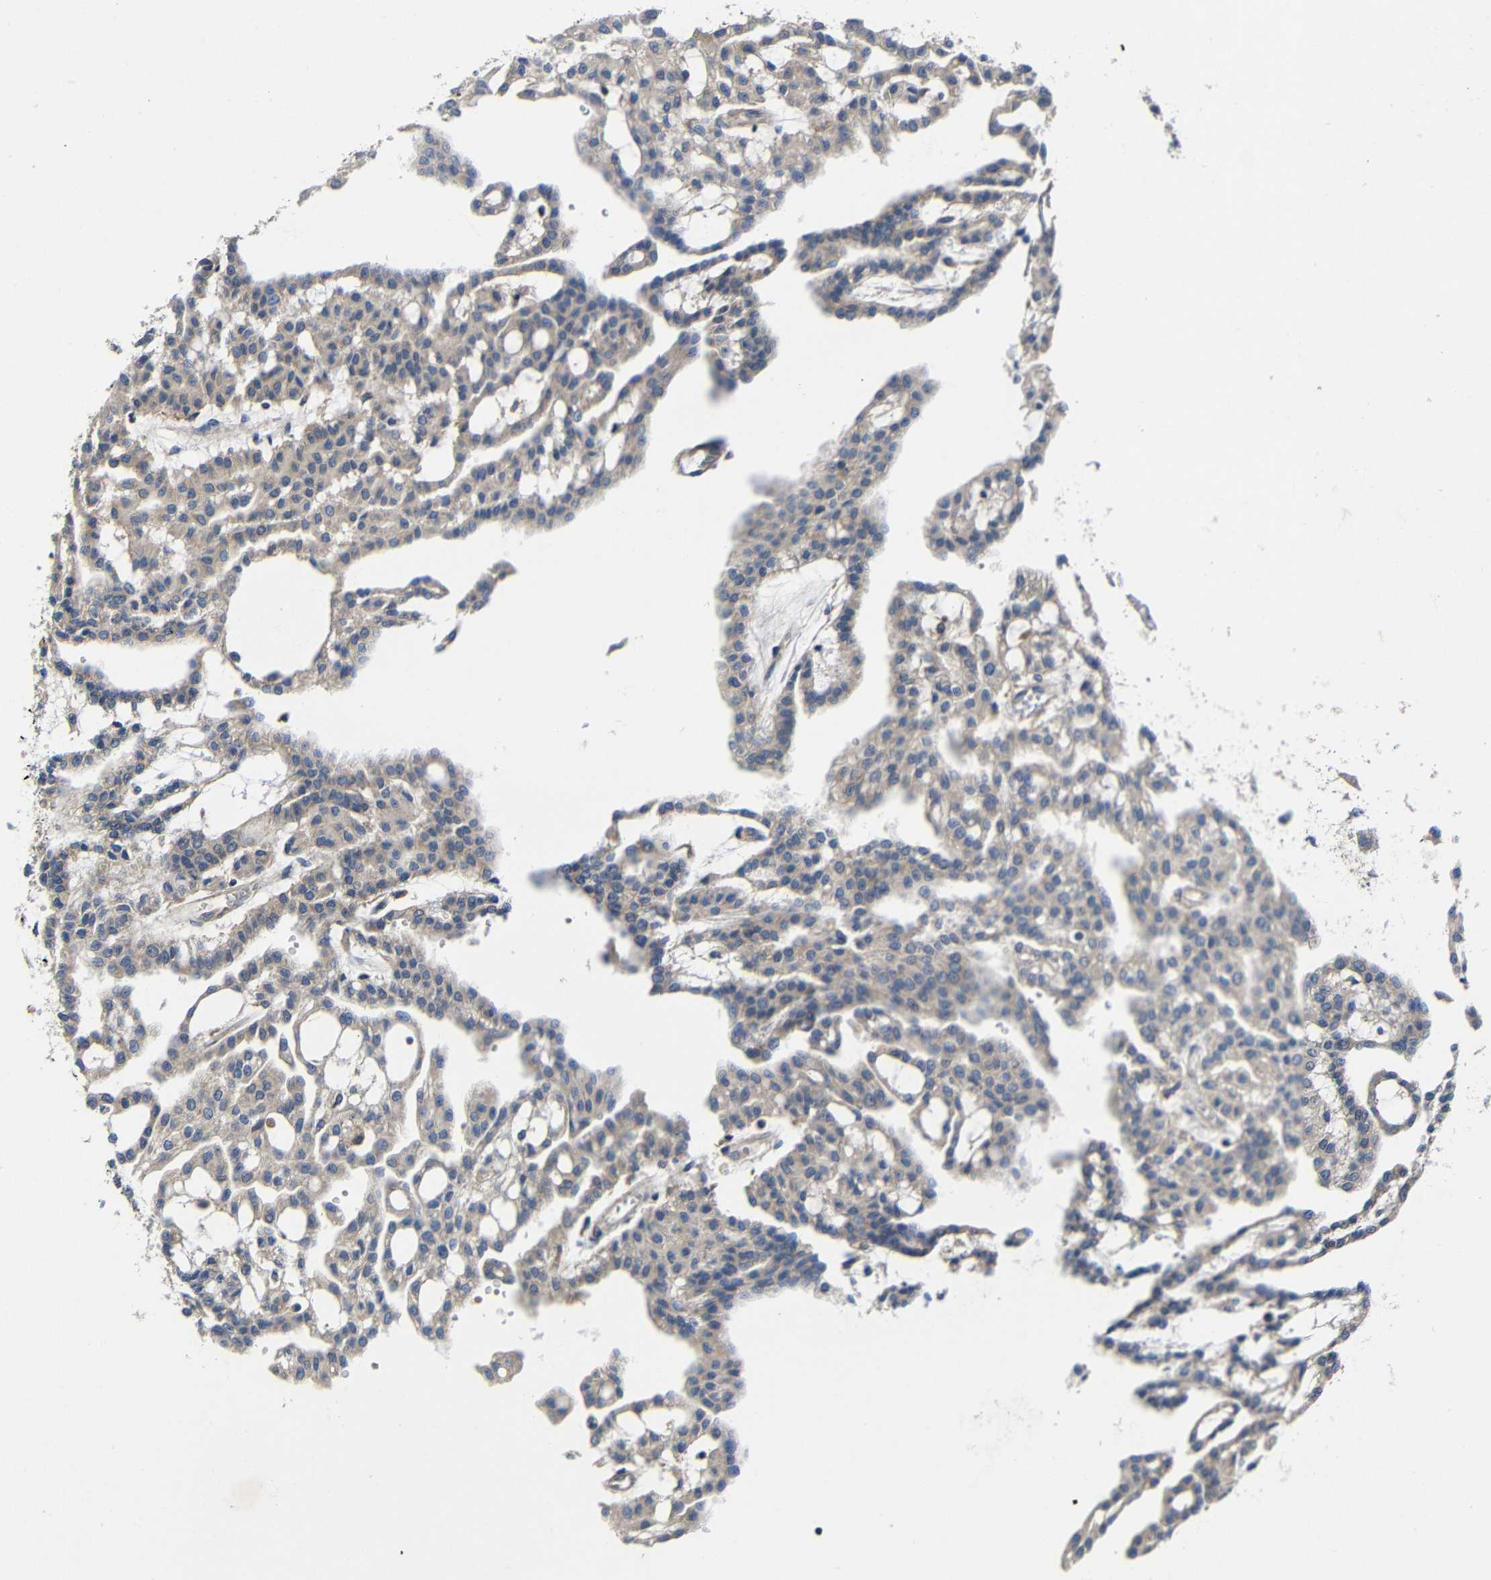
{"staining": {"intensity": "weak", "quantity": ">75%", "location": "cytoplasmic/membranous"}, "tissue": "renal cancer", "cell_type": "Tumor cells", "image_type": "cancer", "snomed": [{"axis": "morphology", "description": "Adenocarcinoma, NOS"}, {"axis": "topography", "description": "Kidney"}], "caption": "Renal cancer (adenocarcinoma) stained with IHC demonstrates weak cytoplasmic/membranous positivity in about >75% of tumor cells.", "gene": "LPAR5", "patient": {"sex": "male", "age": 63}}